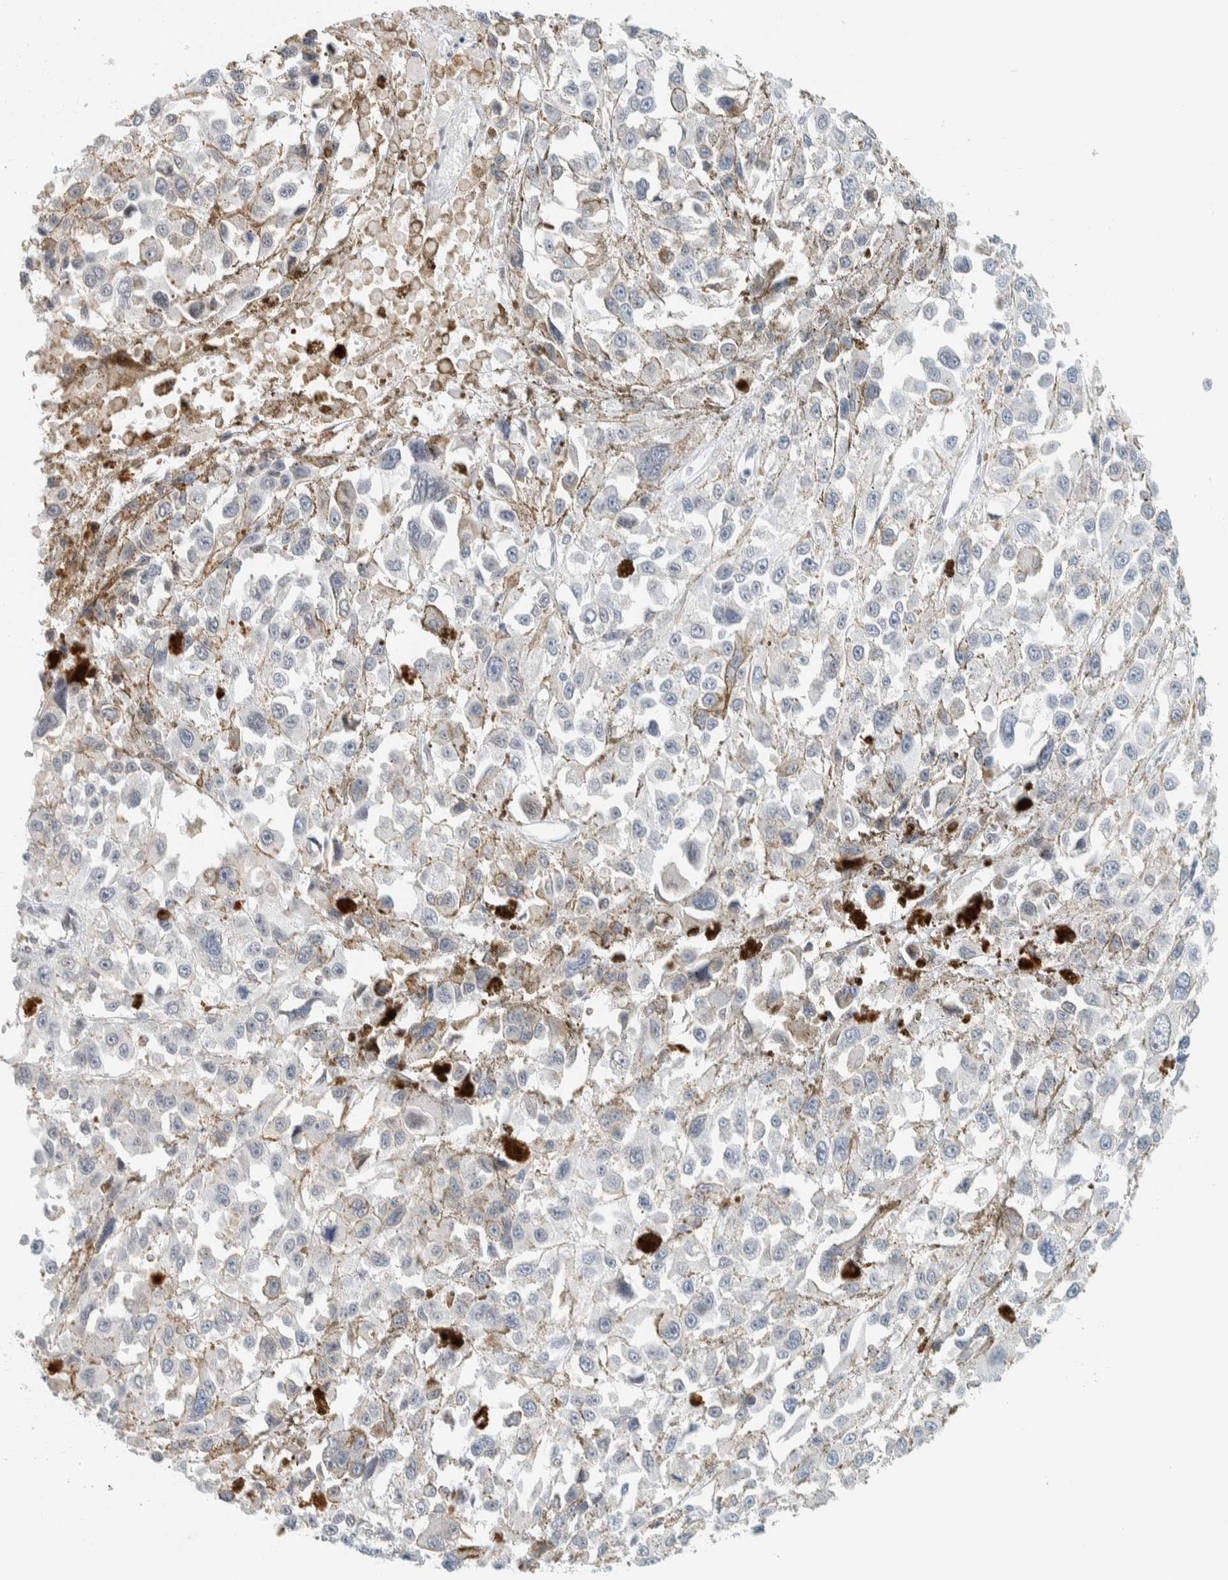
{"staining": {"intensity": "weak", "quantity": "<25%", "location": "cytoplasmic/membranous"}, "tissue": "melanoma", "cell_type": "Tumor cells", "image_type": "cancer", "snomed": [{"axis": "morphology", "description": "Malignant melanoma, Metastatic site"}, {"axis": "topography", "description": "Lymph node"}], "caption": "DAB immunohistochemical staining of melanoma demonstrates no significant staining in tumor cells.", "gene": "C1QTNF12", "patient": {"sex": "male", "age": 59}}